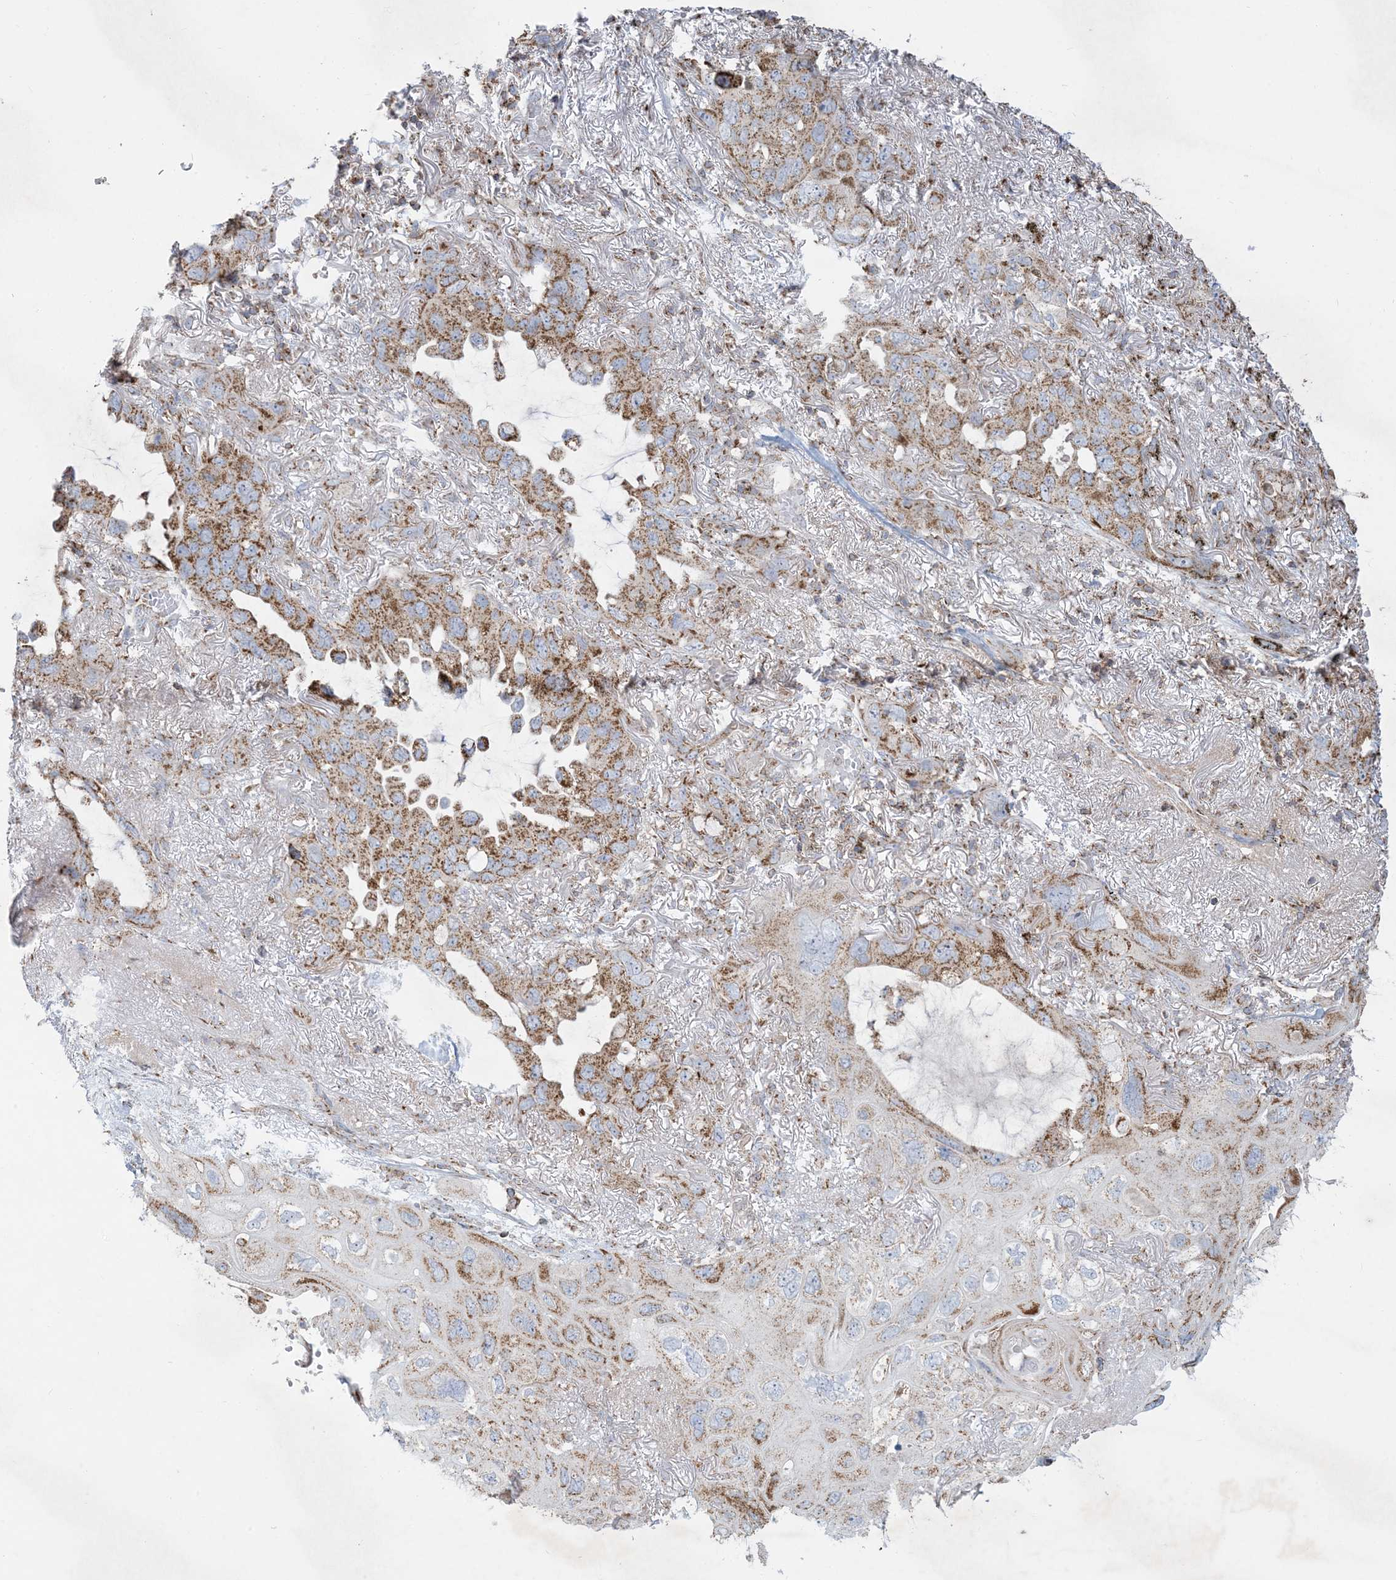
{"staining": {"intensity": "moderate", "quantity": ">75%", "location": "cytoplasmic/membranous"}, "tissue": "lung cancer", "cell_type": "Tumor cells", "image_type": "cancer", "snomed": [{"axis": "morphology", "description": "Squamous cell carcinoma, NOS"}, {"axis": "topography", "description": "Lung"}], "caption": "Immunohistochemical staining of human lung squamous cell carcinoma displays medium levels of moderate cytoplasmic/membranous staining in about >75% of tumor cells. (Stains: DAB in brown, nuclei in blue, Microscopy: brightfield microscopy at high magnification).", "gene": "BEND4", "patient": {"sex": "female", "age": 73}}